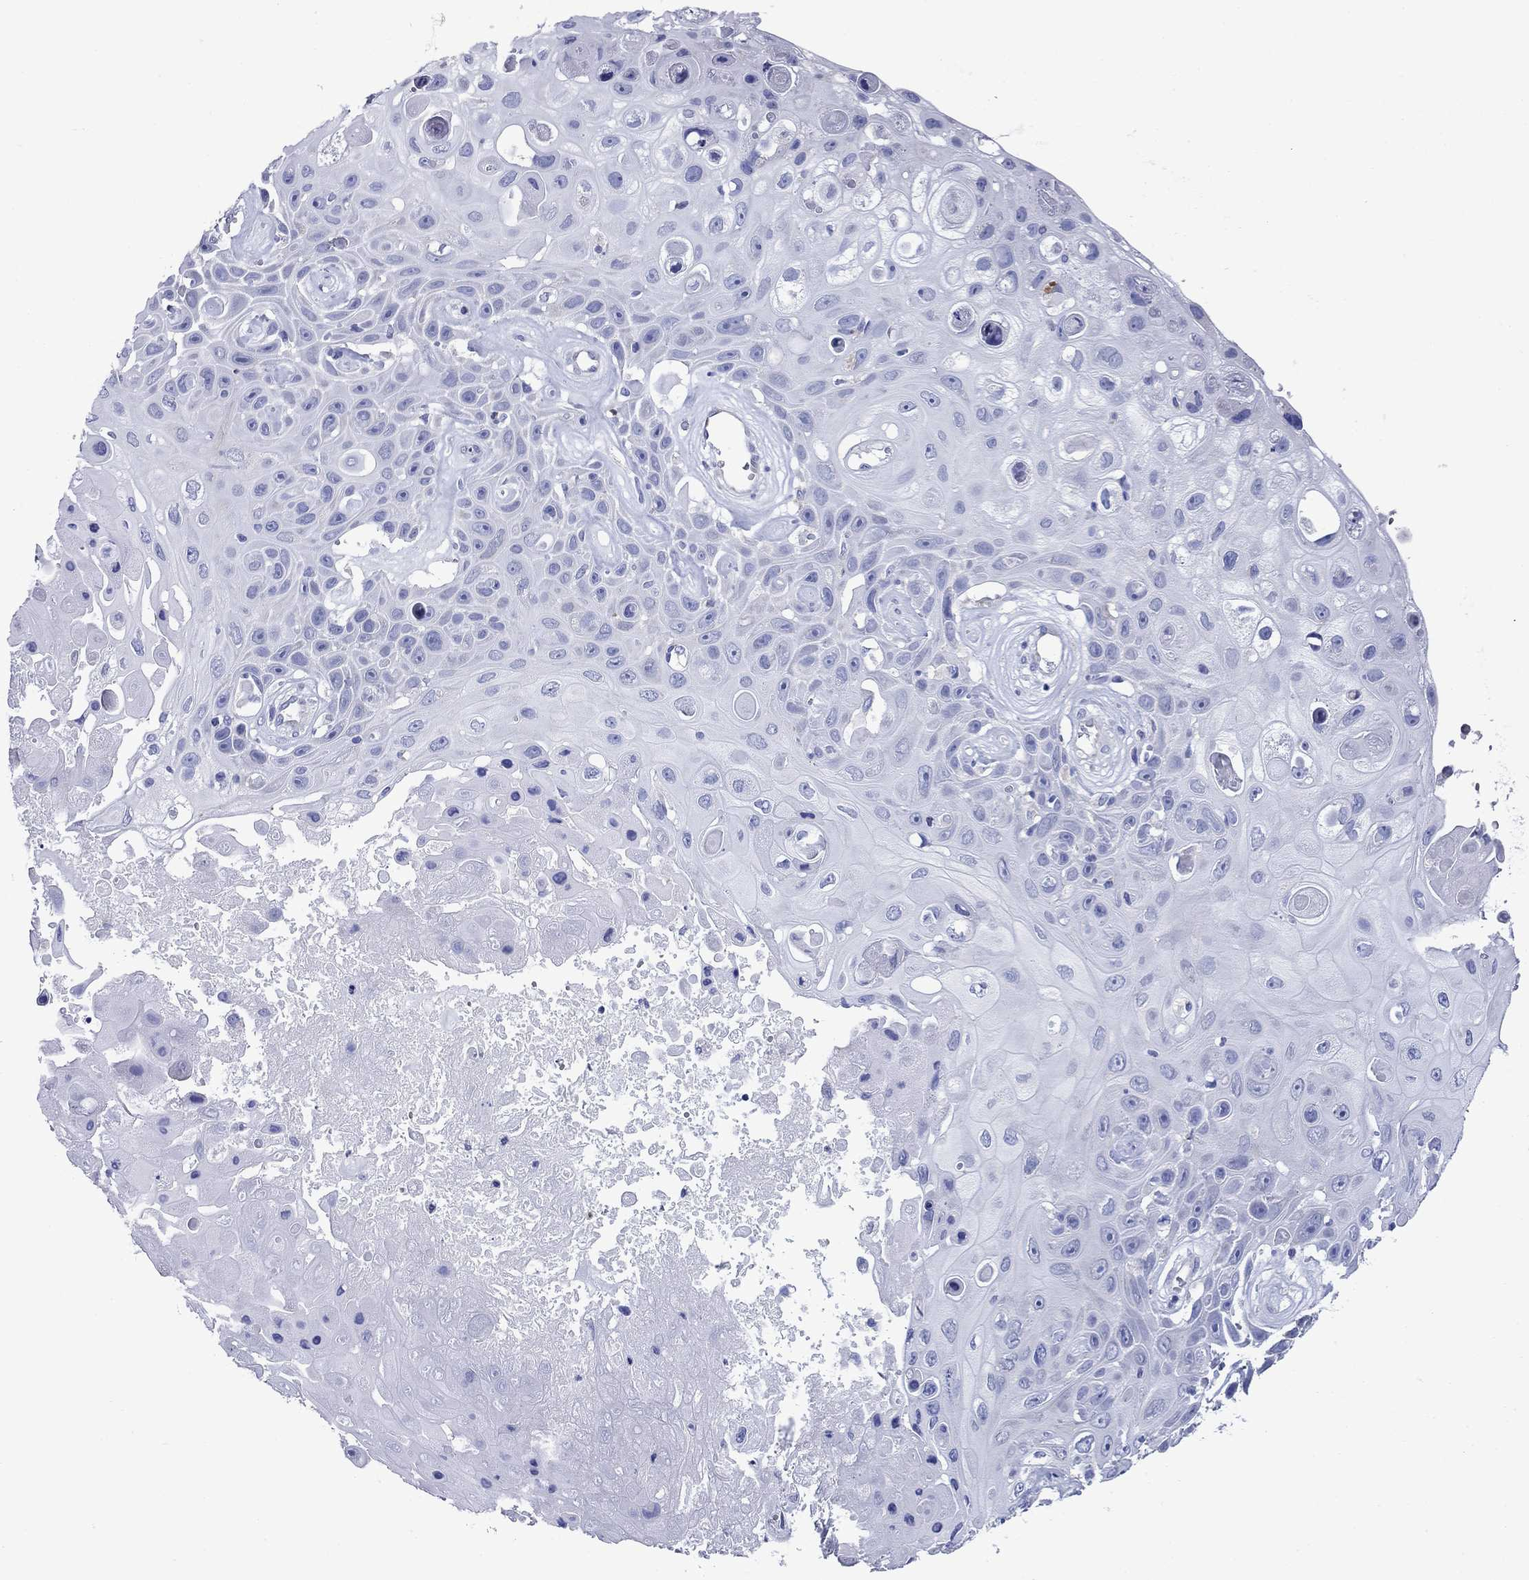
{"staining": {"intensity": "negative", "quantity": "none", "location": "none"}, "tissue": "skin cancer", "cell_type": "Tumor cells", "image_type": "cancer", "snomed": [{"axis": "morphology", "description": "Squamous cell carcinoma, NOS"}, {"axis": "topography", "description": "Skin"}], "caption": "Immunohistochemistry micrograph of human skin cancer stained for a protein (brown), which reveals no expression in tumor cells.", "gene": "ACADSB", "patient": {"sex": "male", "age": 82}}